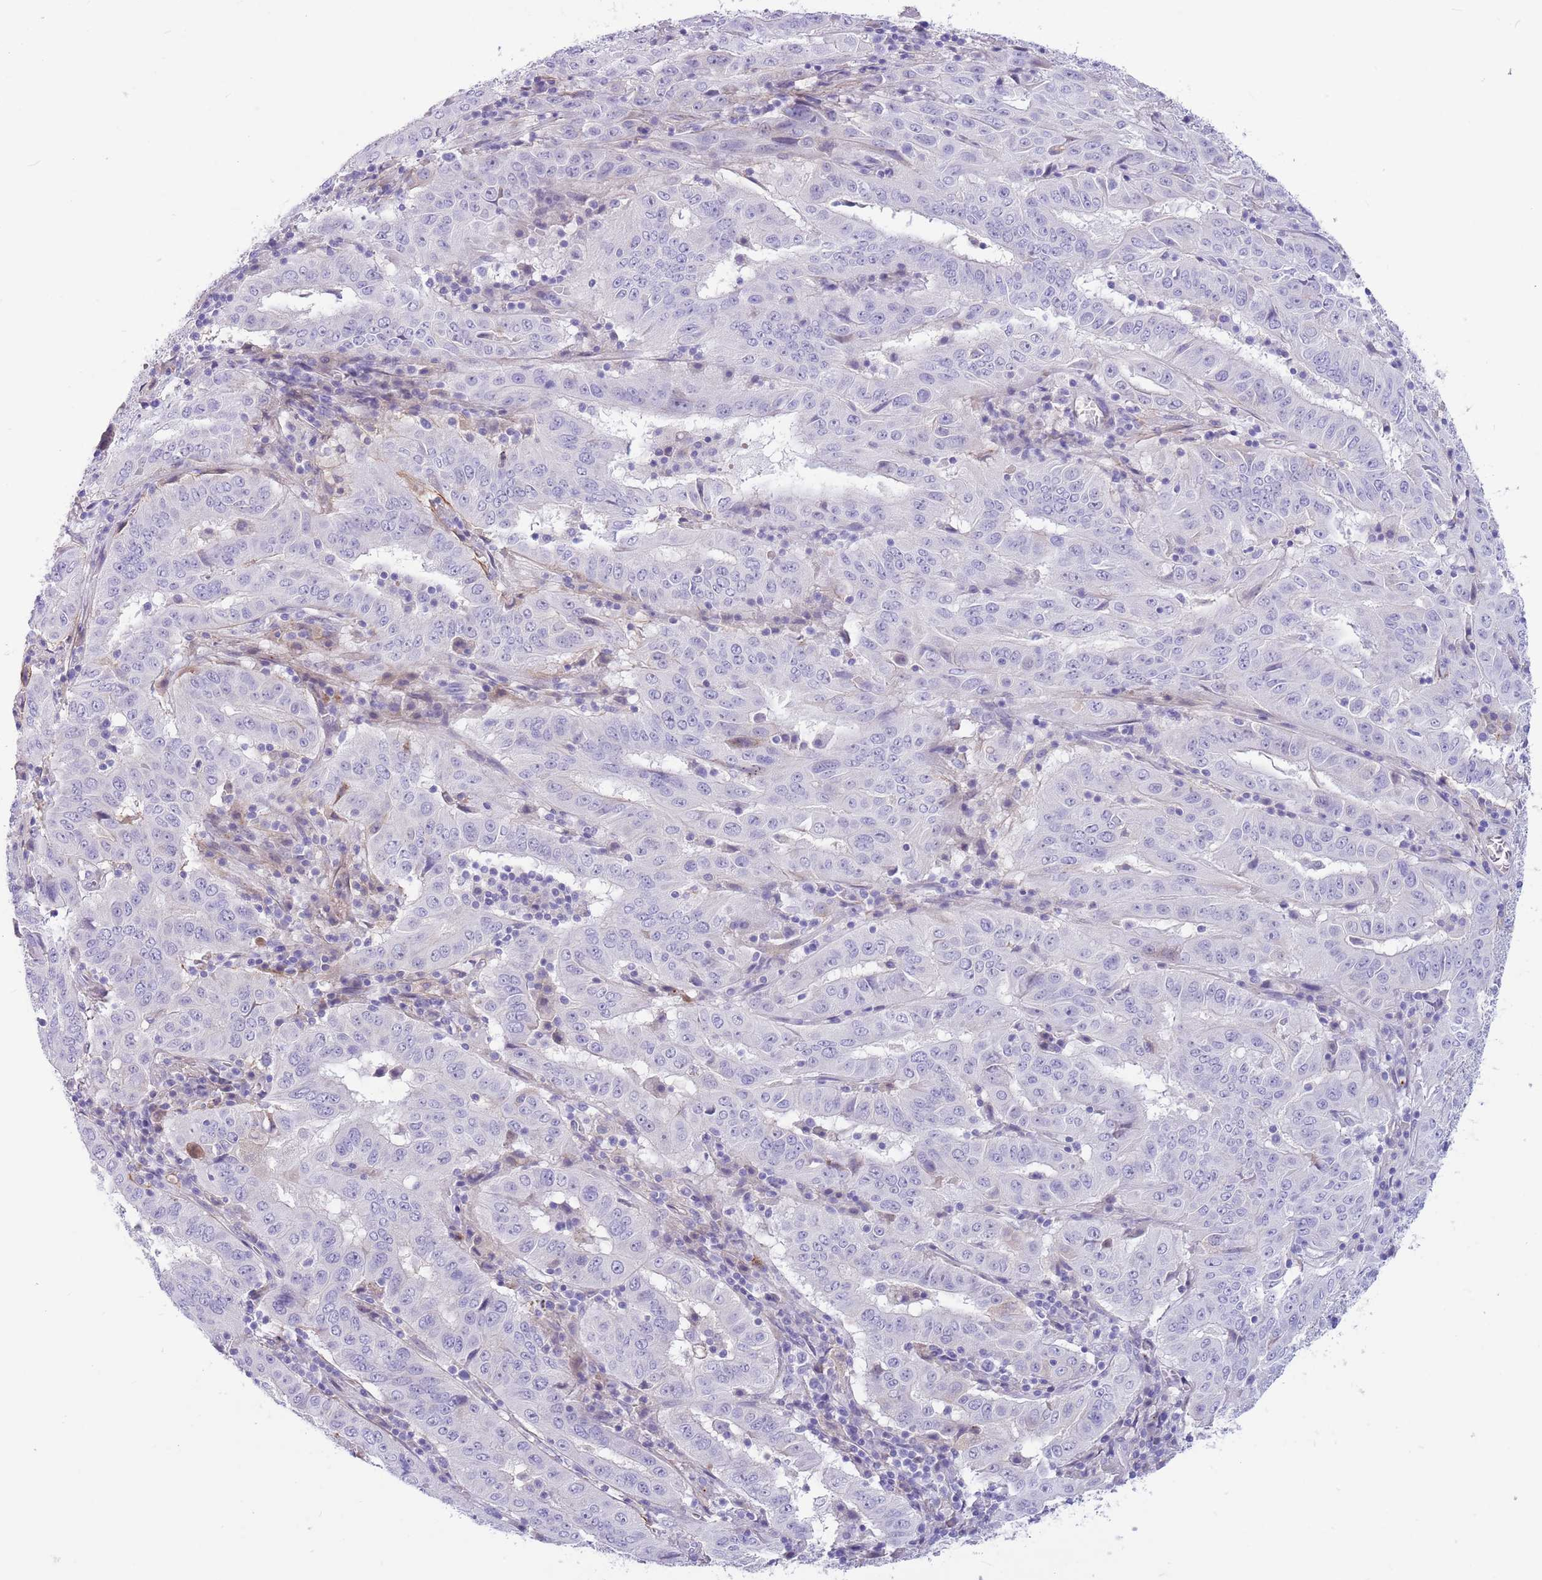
{"staining": {"intensity": "negative", "quantity": "none", "location": "none"}, "tissue": "pancreatic cancer", "cell_type": "Tumor cells", "image_type": "cancer", "snomed": [{"axis": "morphology", "description": "Adenocarcinoma, NOS"}, {"axis": "topography", "description": "Pancreas"}], "caption": "Image shows no protein staining in tumor cells of pancreatic cancer (adenocarcinoma) tissue.", "gene": "LEPROTL1", "patient": {"sex": "male", "age": 63}}